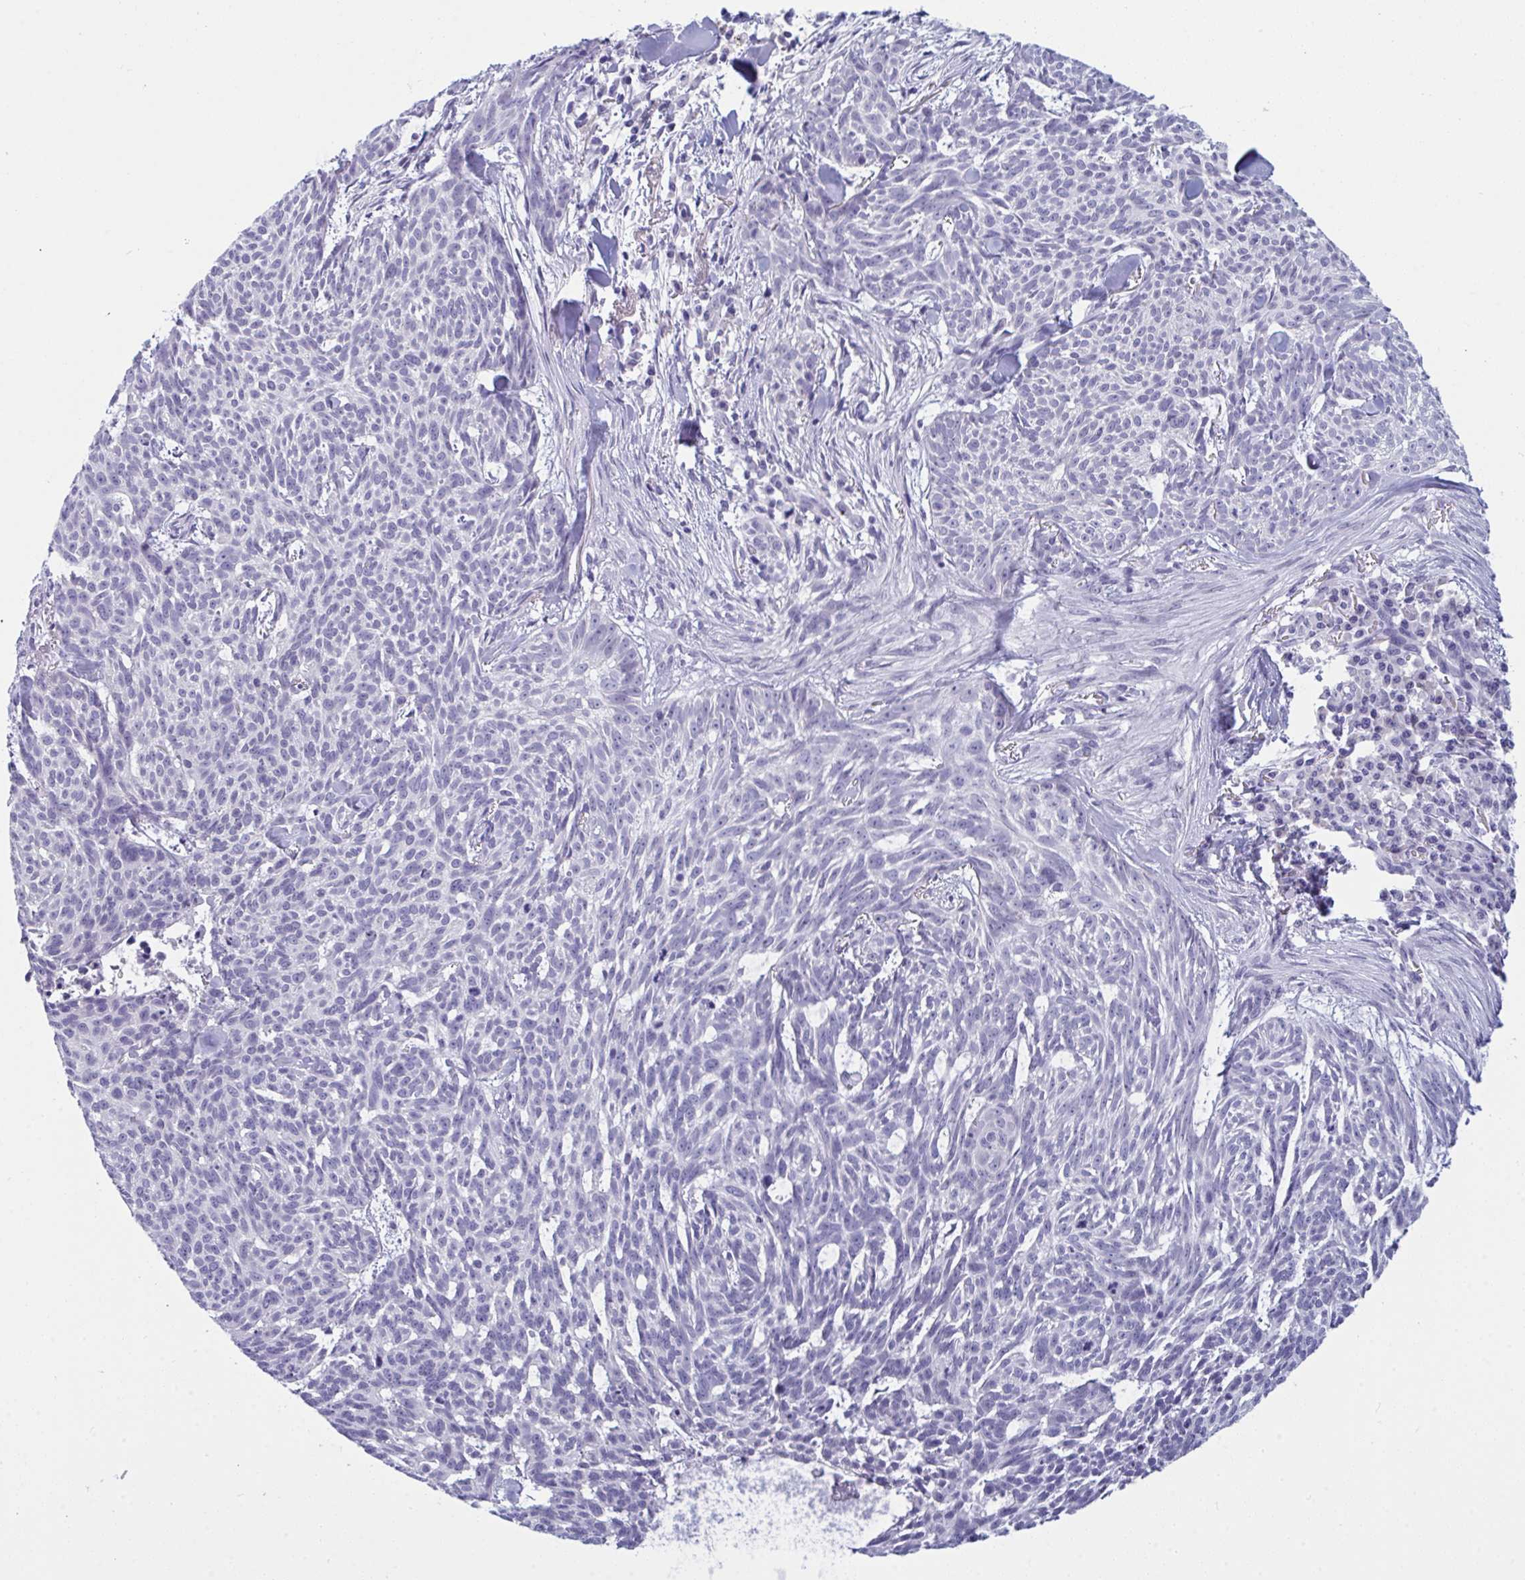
{"staining": {"intensity": "negative", "quantity": "none", "location": "none"}, "tissue": "skin cancer", "cell_type": "Tumor cells", "image_type": "cancer", "snomed": [{"axis": "morphology", "description": "Basal cell carcinoma"}, {"axis": "topography", "description": "Skin"}], "caption": "Immunohistochemistry histopathology image of neoplastic tissue: human skin cancer (basal cell carcinoma) stained with DAB (3,3'-diaminobenzidine) displays no significant protein positivity in tumor cells. (Brightfield microscopy of DAB immunohistochemistry at high magnification).", "gene": "PRDM9", "patient": {"sex": "female", "age": 93}}